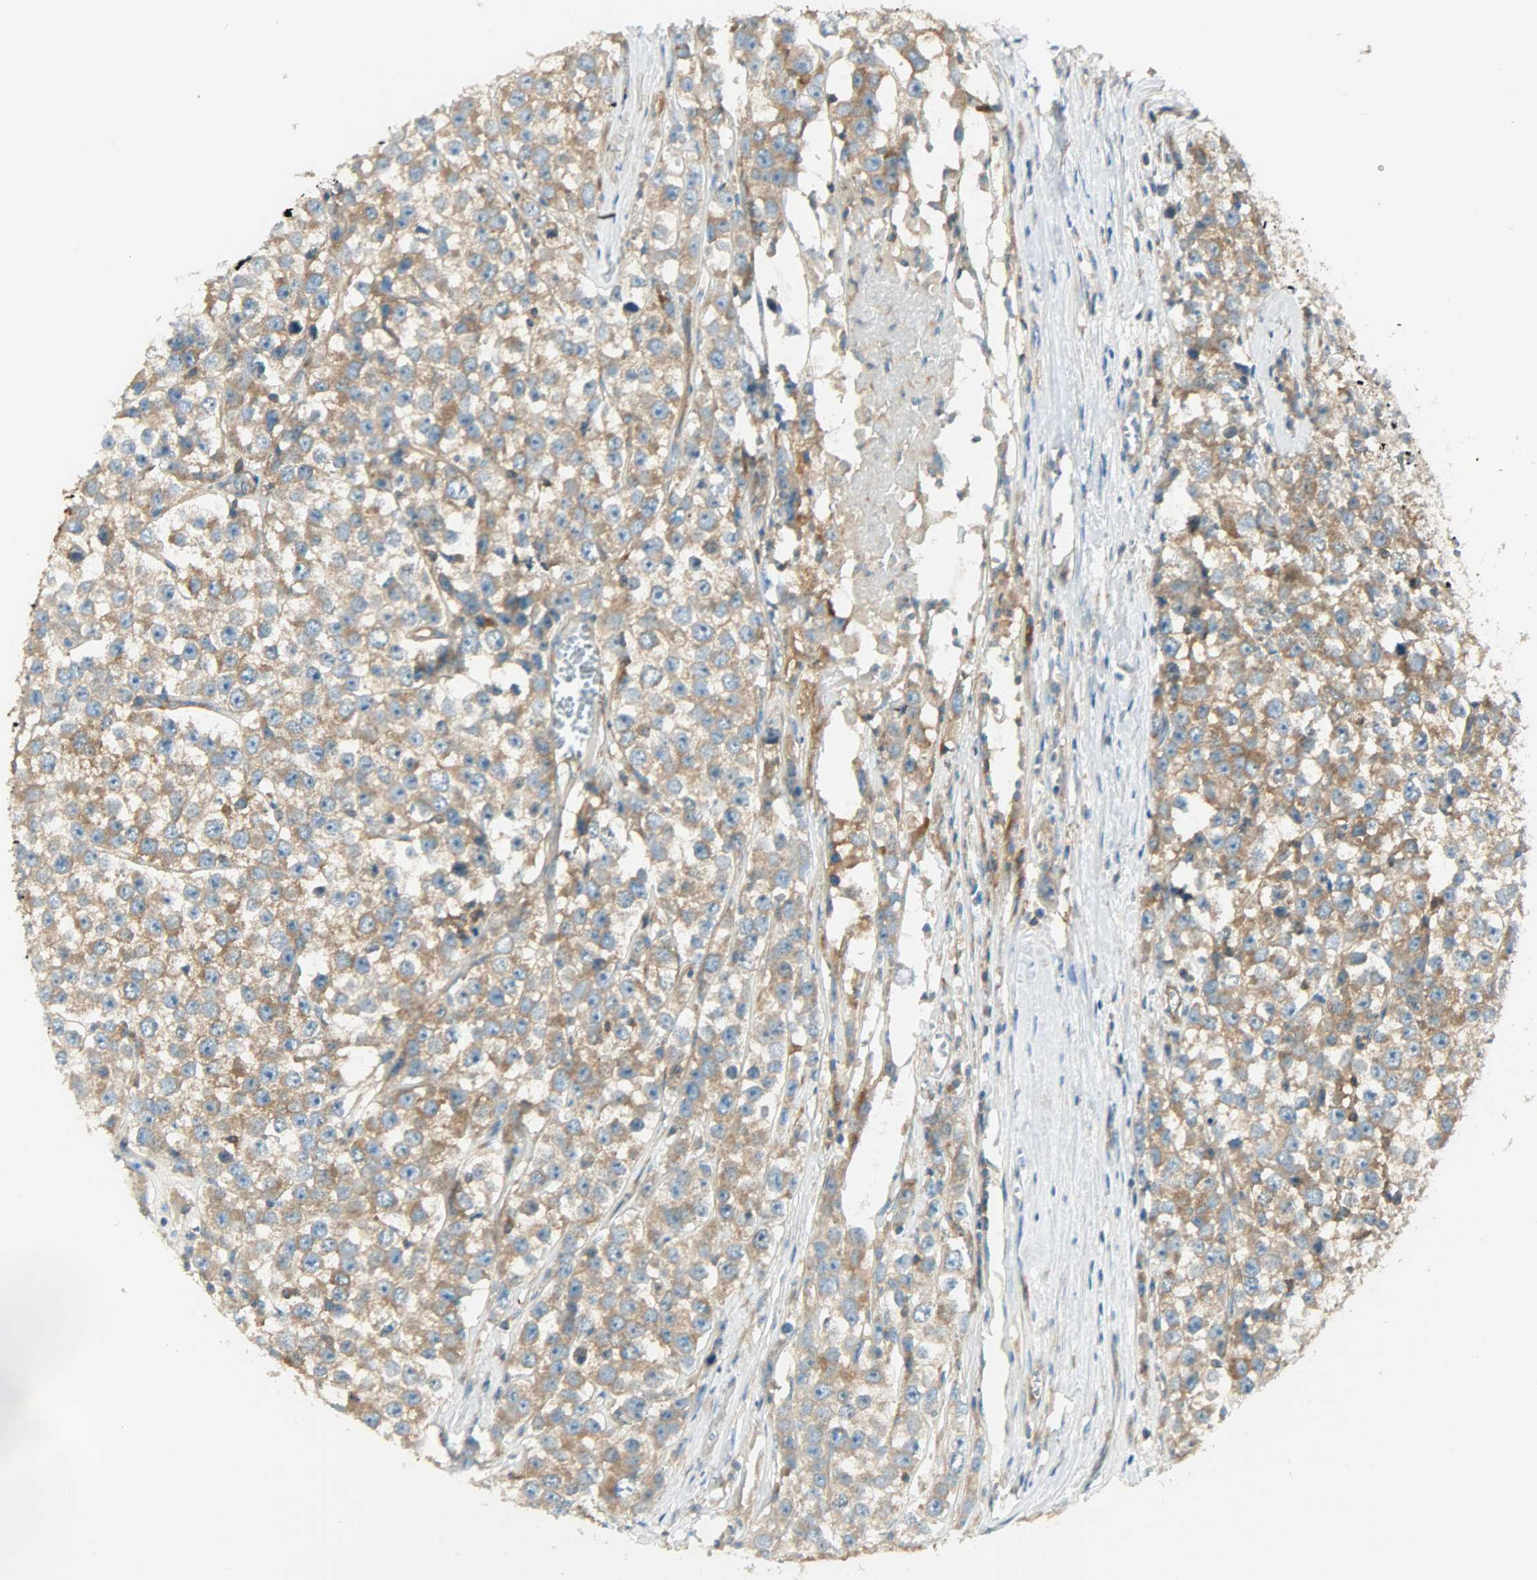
{"staining": {"intensity": "moderate", "quantity": ">75%", "location": "cytoplasmic/membranous"}, "tissue": "testis cancer", "cell_type": "Tumor cells", "image_type": "cancer", "snomed": [{"axis": "morphology", "description": "Seminoma, NOS"}, {"axis": "morphology", "description": "Carcinoma, Embryonal, NOS"}, {"axis": "topography", "description": "Testis"}], "caption": "This is an image of IHC staining of testis embryonal carcinoma, which shows moderate staining in the cytoplasmic/membranous of tumor cells.", "gene": "TSC22D2", "patient": {"sex": "male", "age": 52}}